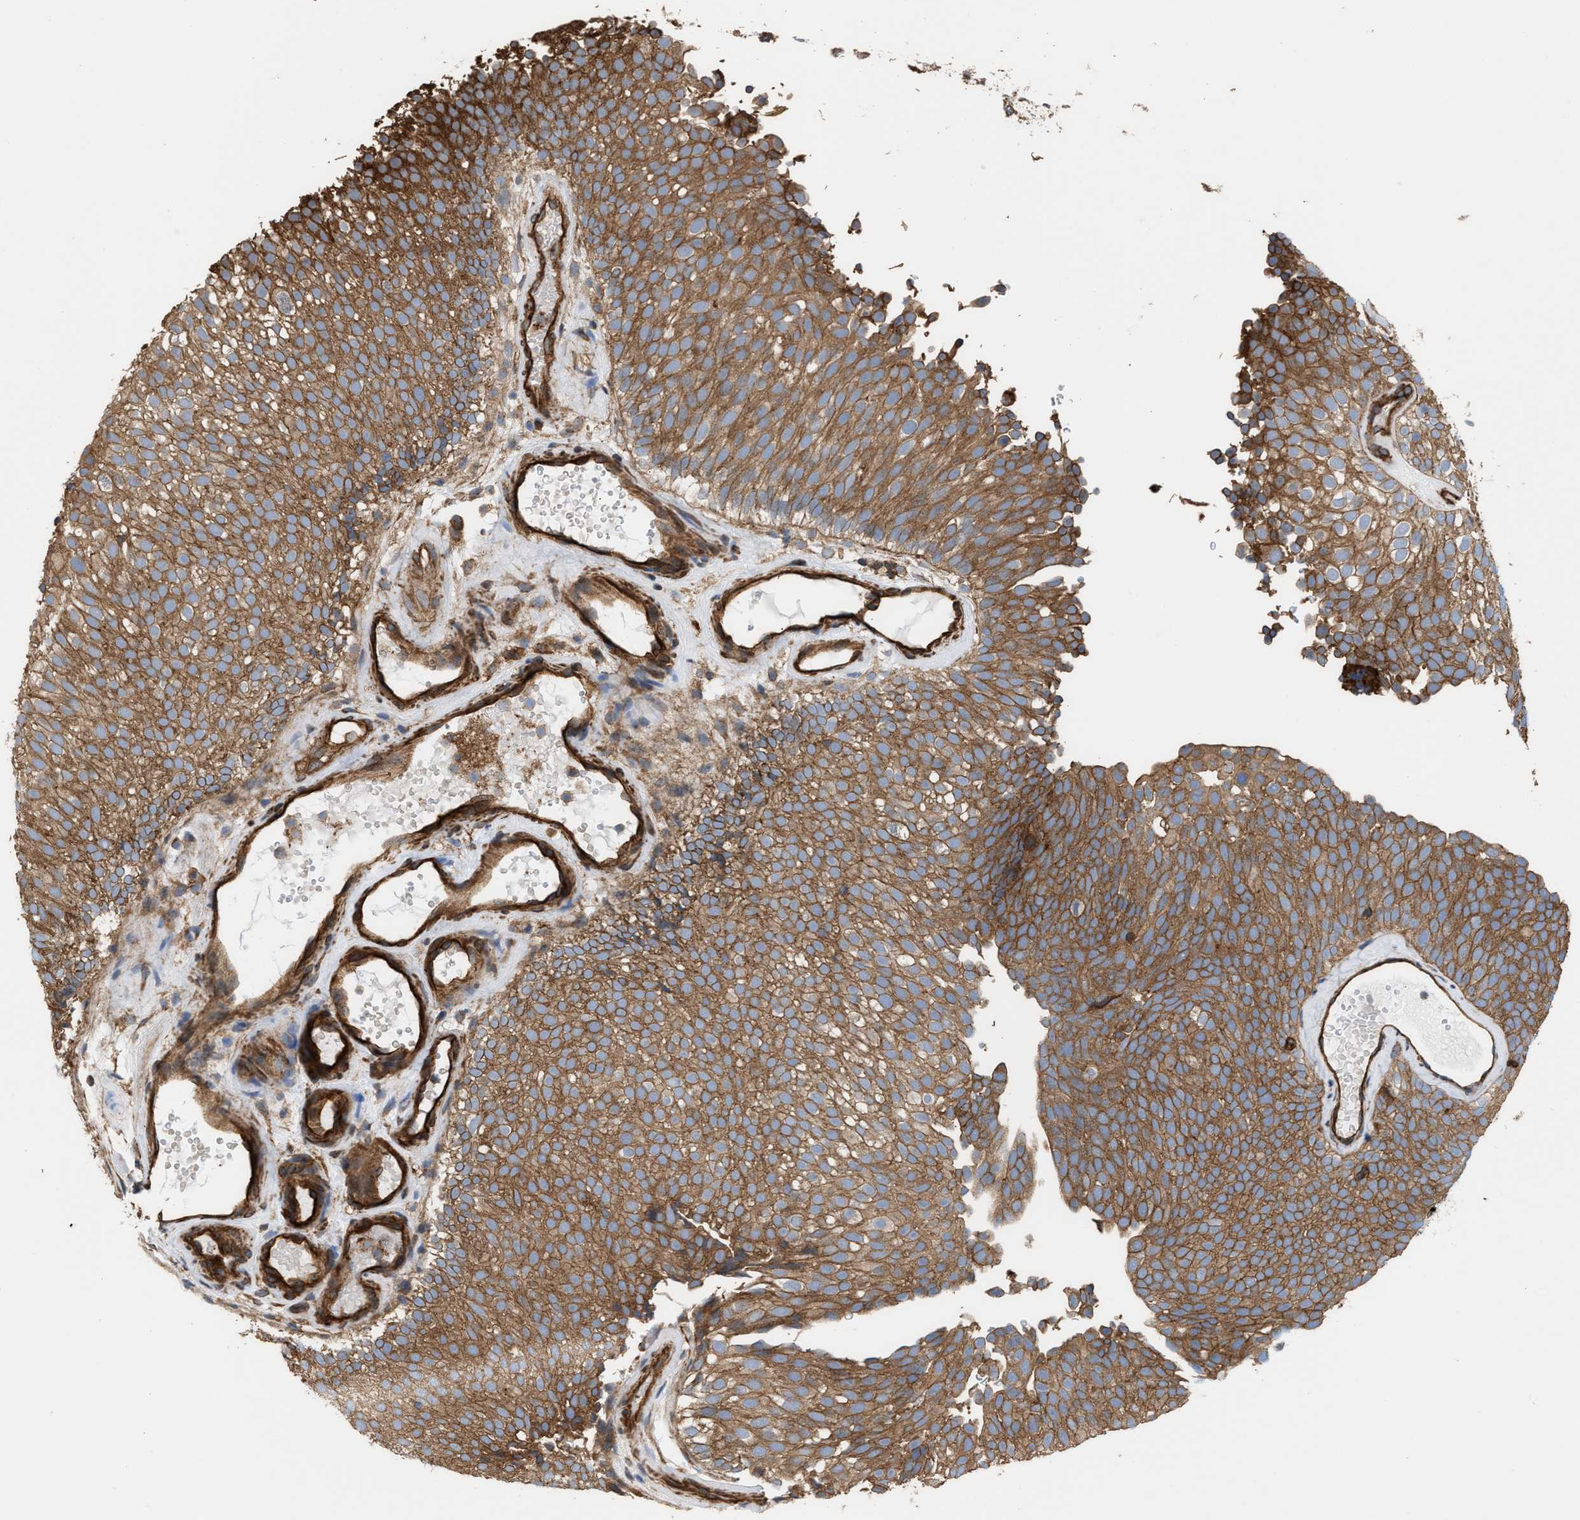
{"staining": {"intensity": "moderate", "quantity": ">75%", "location": "cytoplasmic/membranous"}, "tissue": "urothelial cancer", "cell_type": "Tumor cells", "image_type": "cancer", "snomed": [{"axis": "morphology", "description": "Urothelial carcinoma, Low grade"}, {"axis": "topography", "description": "Urinary bladder"}], "caption": "About >75% of tumor cells in human low-grade urothelial carcinoma demonstrate moderate cytoplasmic/membranous protein staining as visualized by brown immunohistochemical staining.", "gene": "EPS15L1", "patient": {"sex": "male", "age": 78}}